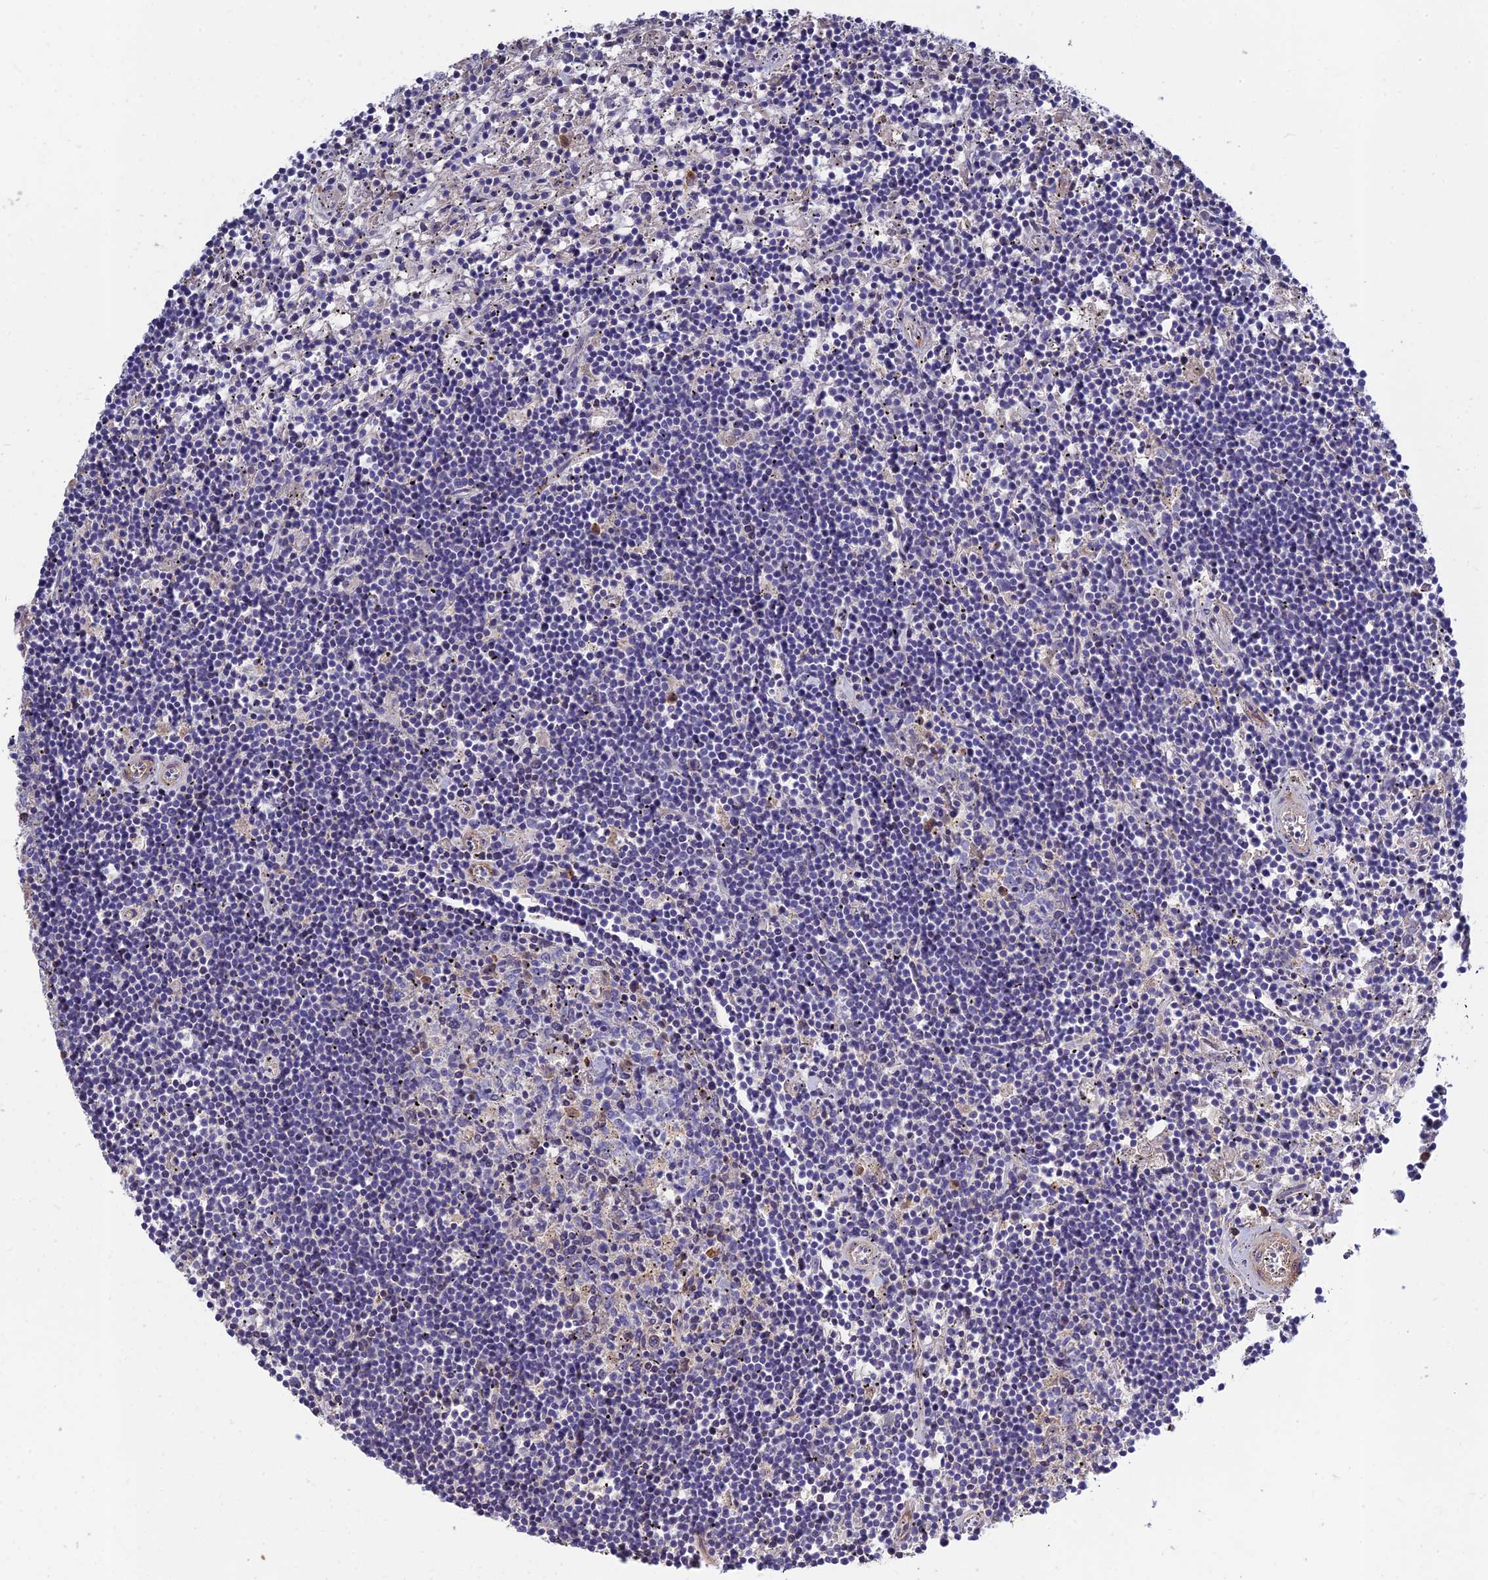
{"staining": {"intensity": "negative", "quantity": "none", "location": "none"}, "tissue": "lymphoma", "cell_type": "Tumor cells", "image_type": "cancer", "snomed": [{"axis": "morphology", "description": "Malignant lymphoma, non-Hodgkin's type, Low grade"}, {"axis": "topography", "description": "Spleen"}], "caption": "The immunohistochemistry histopathology image has no significant staining in tumor cells of low-grade malignant lymphoma, non-Hodgkin's type tissue. (IHC, brightfield microscopy, high magnification).", "gene": "MRPL35", "patient": {"sex": "male", "age": 76}}